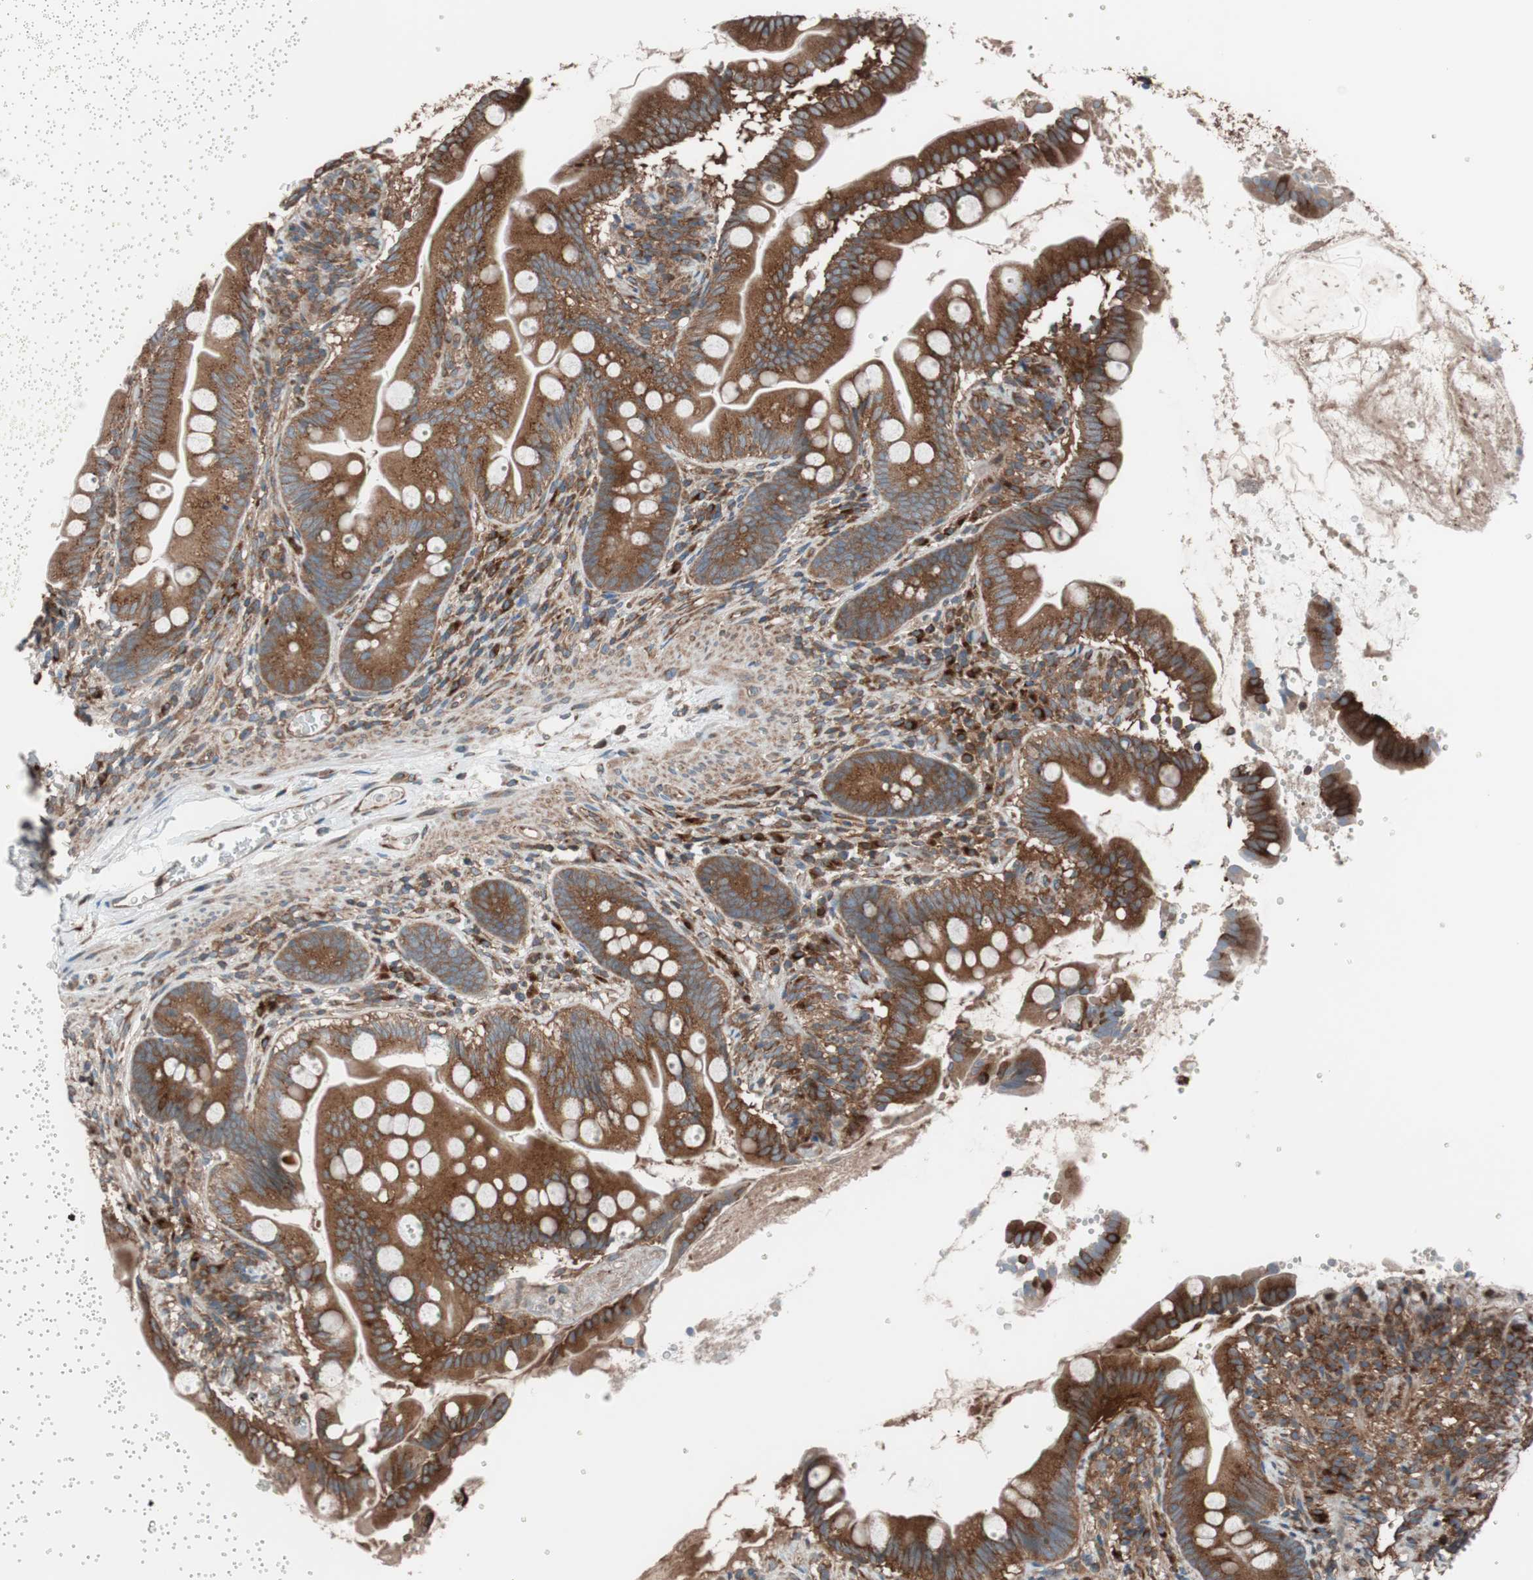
{"staining": {"intensity": "moderate", "quantity": ">75%", "location": "cytoplasmic/membranous"}, "tissue": "small intestine", "cell_type": "Glandular cells", "image_type": "normal", "snomed": [{"axis": "morphology", "description": "Normal tissue, NOS"}, {"axis": "topography", "description": "Small intestine"}], "caption": "Immunohistochemistry staining of benign small intestine, which exhibits medium levels of moderate cytoplasmic/membranous staining in about >75% of glandular cells indicating moderate cytoplasmic/membranous protein staining. The staining was performed using DAB (brown) for protein detection and nuclei were counterstained in hematoxylin (blue).", "gene": "SEC31A", "patient": {"sex": "female", "age": 56}}